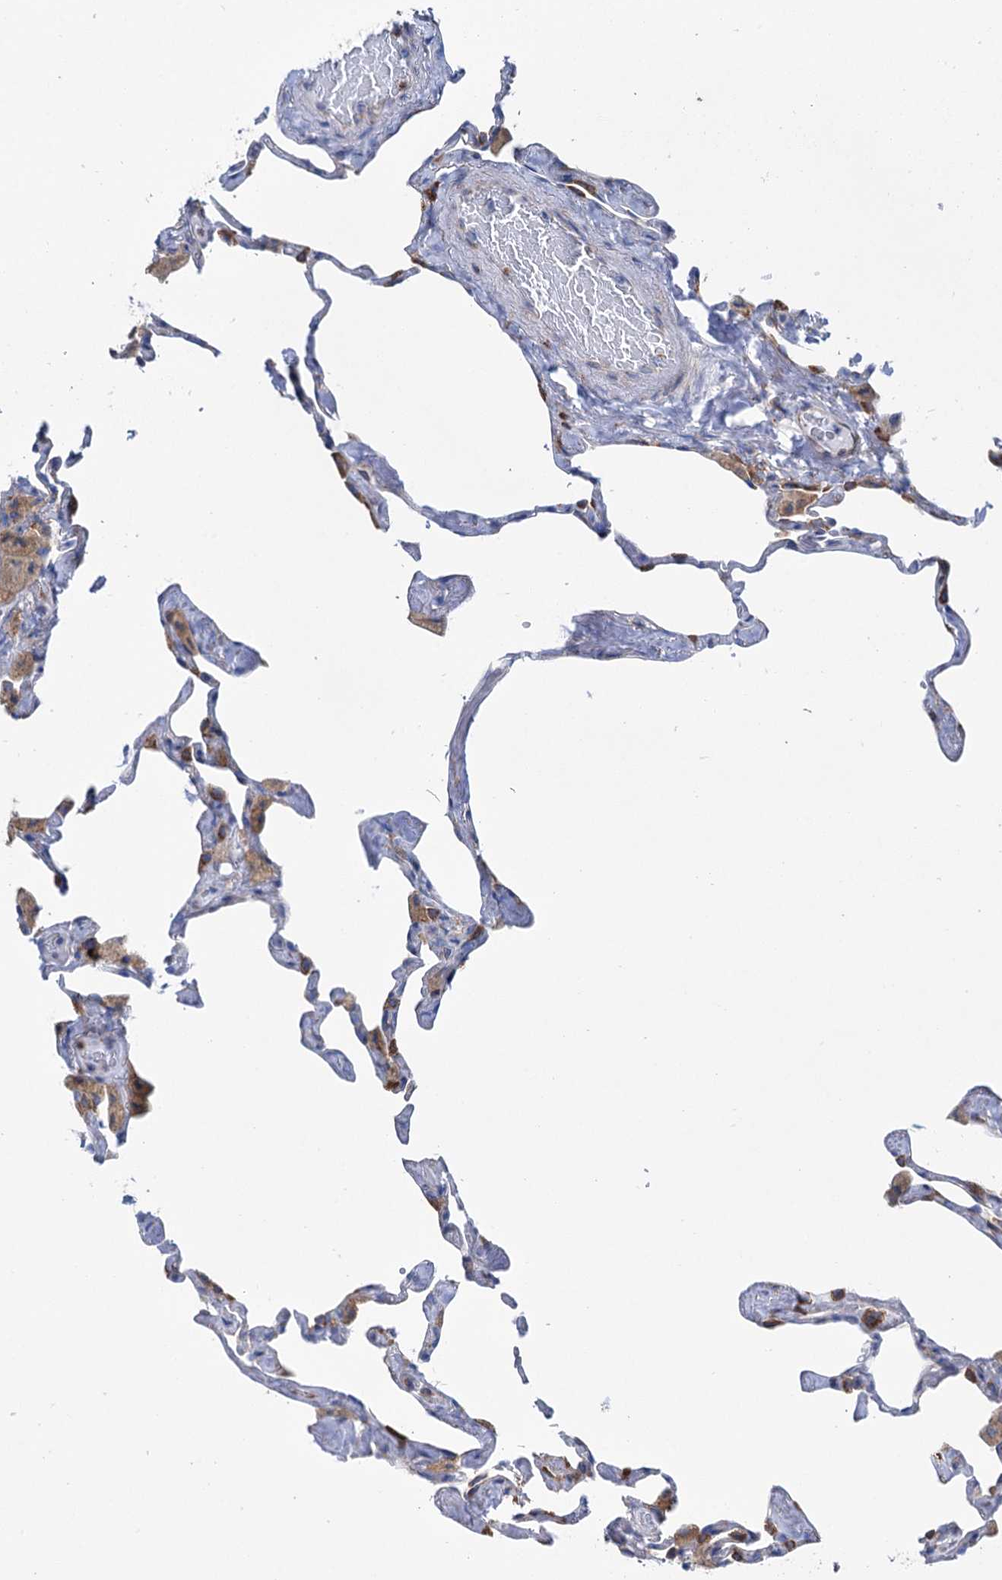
{"staining": {"intensity": "moderate", "quantity": "<25%", "location": "cytoplasmic/membranous"}, "tissue": "lung", "cell_type": "Alveolar cells", "image_type": "normal", "snomed": [{"axis": "morphology", "description": "Normal tissue, NOS"}, {"axis": "topography", "description": "Lung"}], "caption": "An immunohistochemistry (IHC) histopathology image of unremarkable tissue is shown. Protein staining in brown highlights moderate cytoplasmic/membranous positivity in lung within alveolar cells.", "gene": "SHE", "patient": {"sex": "male", "age": 65}}